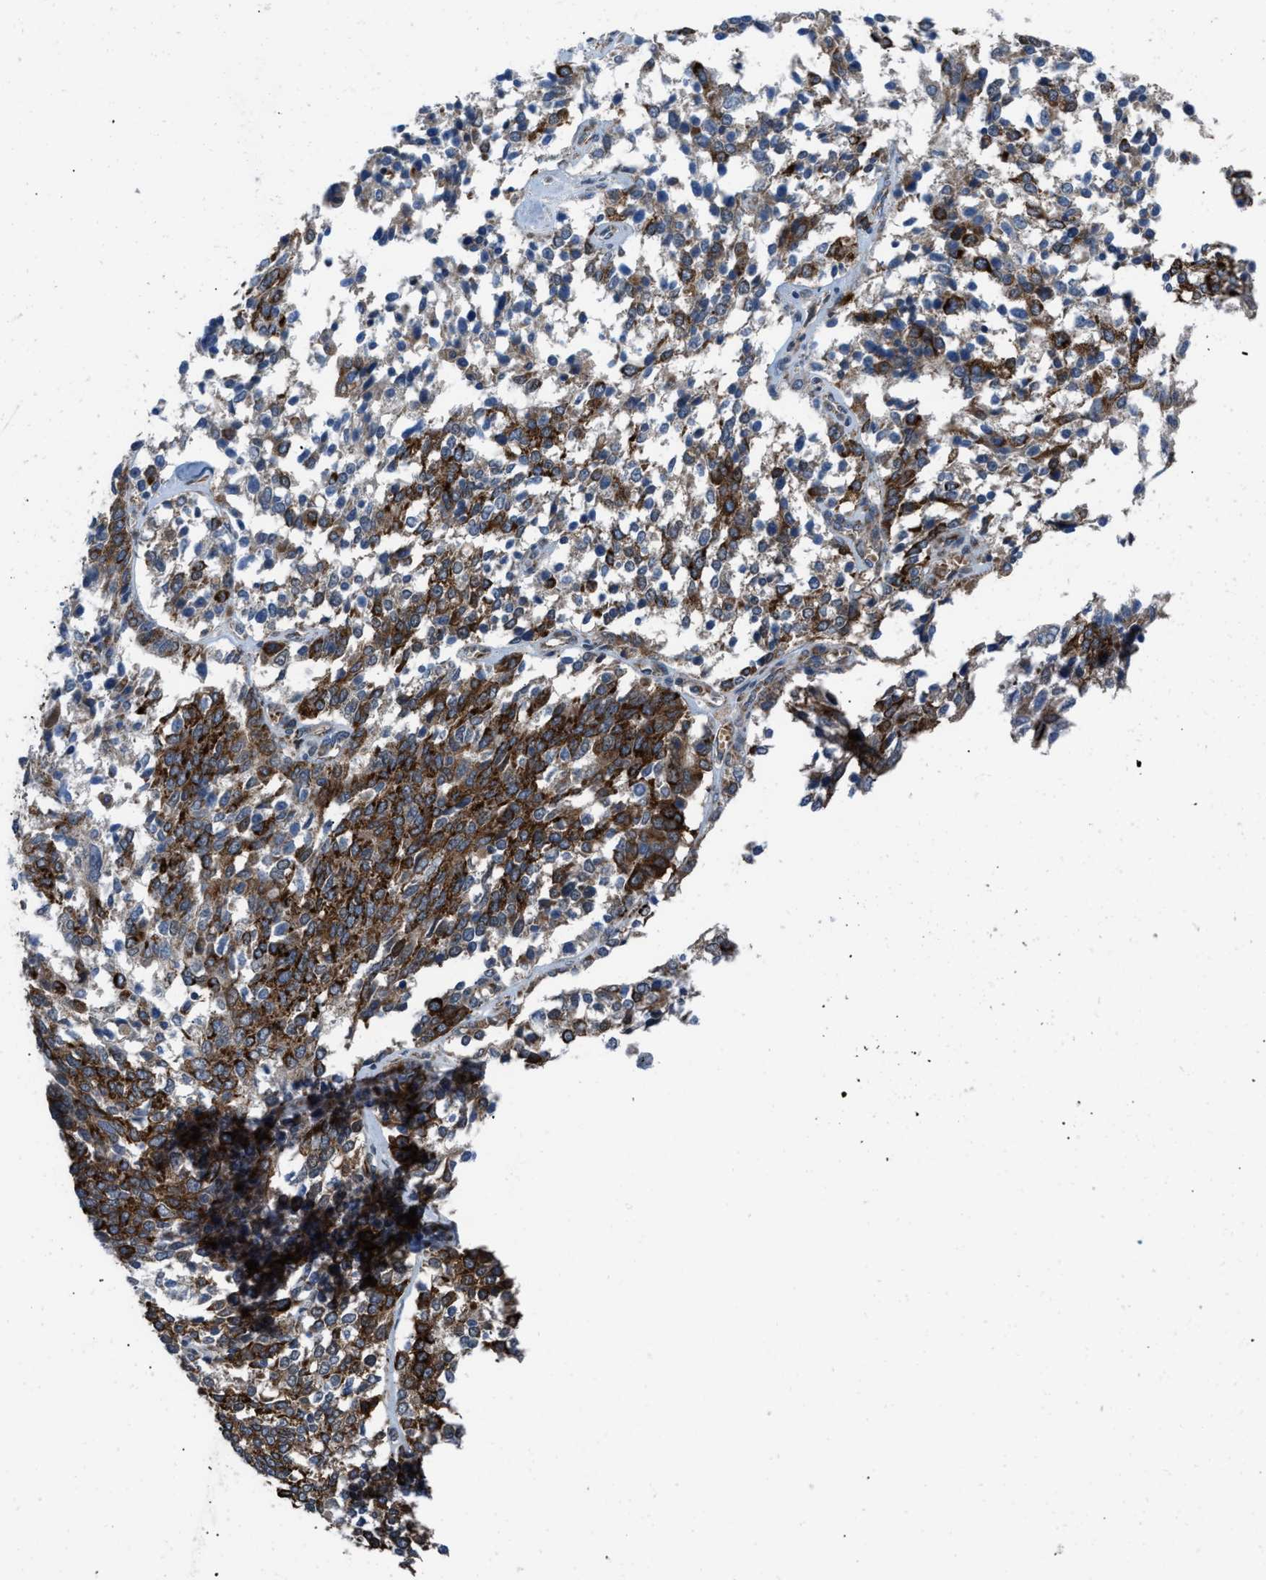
{"staining": {"intensity": "strong", "quantity": ">75%", "location": "cytoplasmic/membranous"}, "tissue": "ovarian cancer", "cell_type": "Tumor cells", "image_type": "cancer", "snomed": [{"axis": "morphology", "description": "Cystadenocarcinoma, serous, NOS"}, {"axis": "topography", "description": "Ovary"}], "caption": "Immunohistochemical staining of serous cystadenocarcinoma (ovarian) displays high levels of strong cytoplasmic/membranous protein expression in about >75% of tumor cells.", "gene": "AKAP1", "patient": {"sex": "female", "age": 44}}